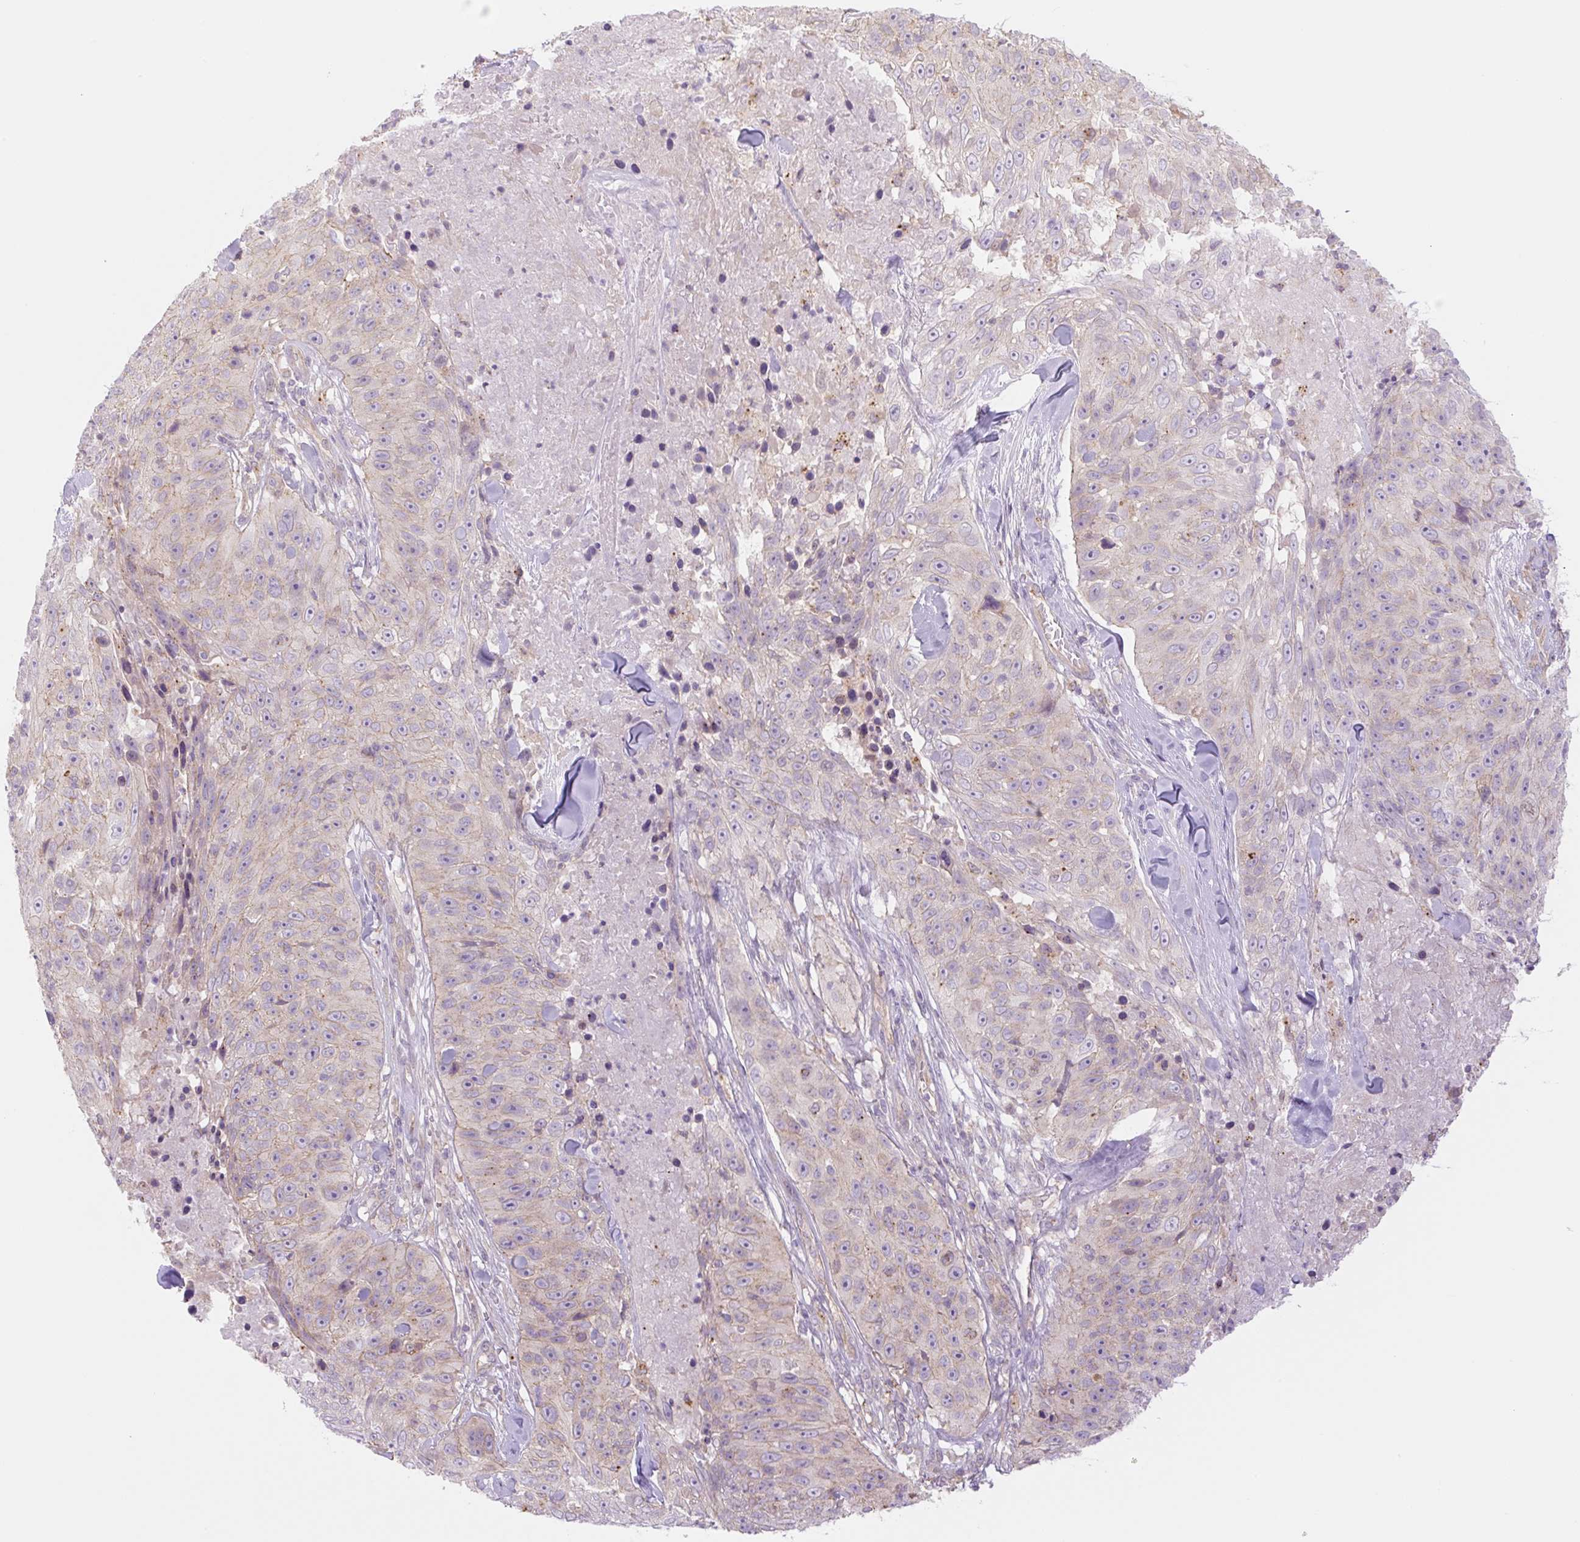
{"staining": {"intensity": "weak", "quantity": "<25%", "location": "cytoplasmic/membranous"}, "tissue": "skin cancer", "cell_type": "Tumor cells", "image_type": "cancer", "snomed": [{"axis": "morphology", "description": "Squamous cell carcinoma, NOS"}, {"axis": "topography", "description": "Skin"}], "caption": "Human skin cancer (squamous cell carcinoma) stained for a protein using immunohistochemistry (IHC) reveals no expression in tumor cells.", "gene": "NLRP5", "patient": {"sex": "female", "age": 87}}